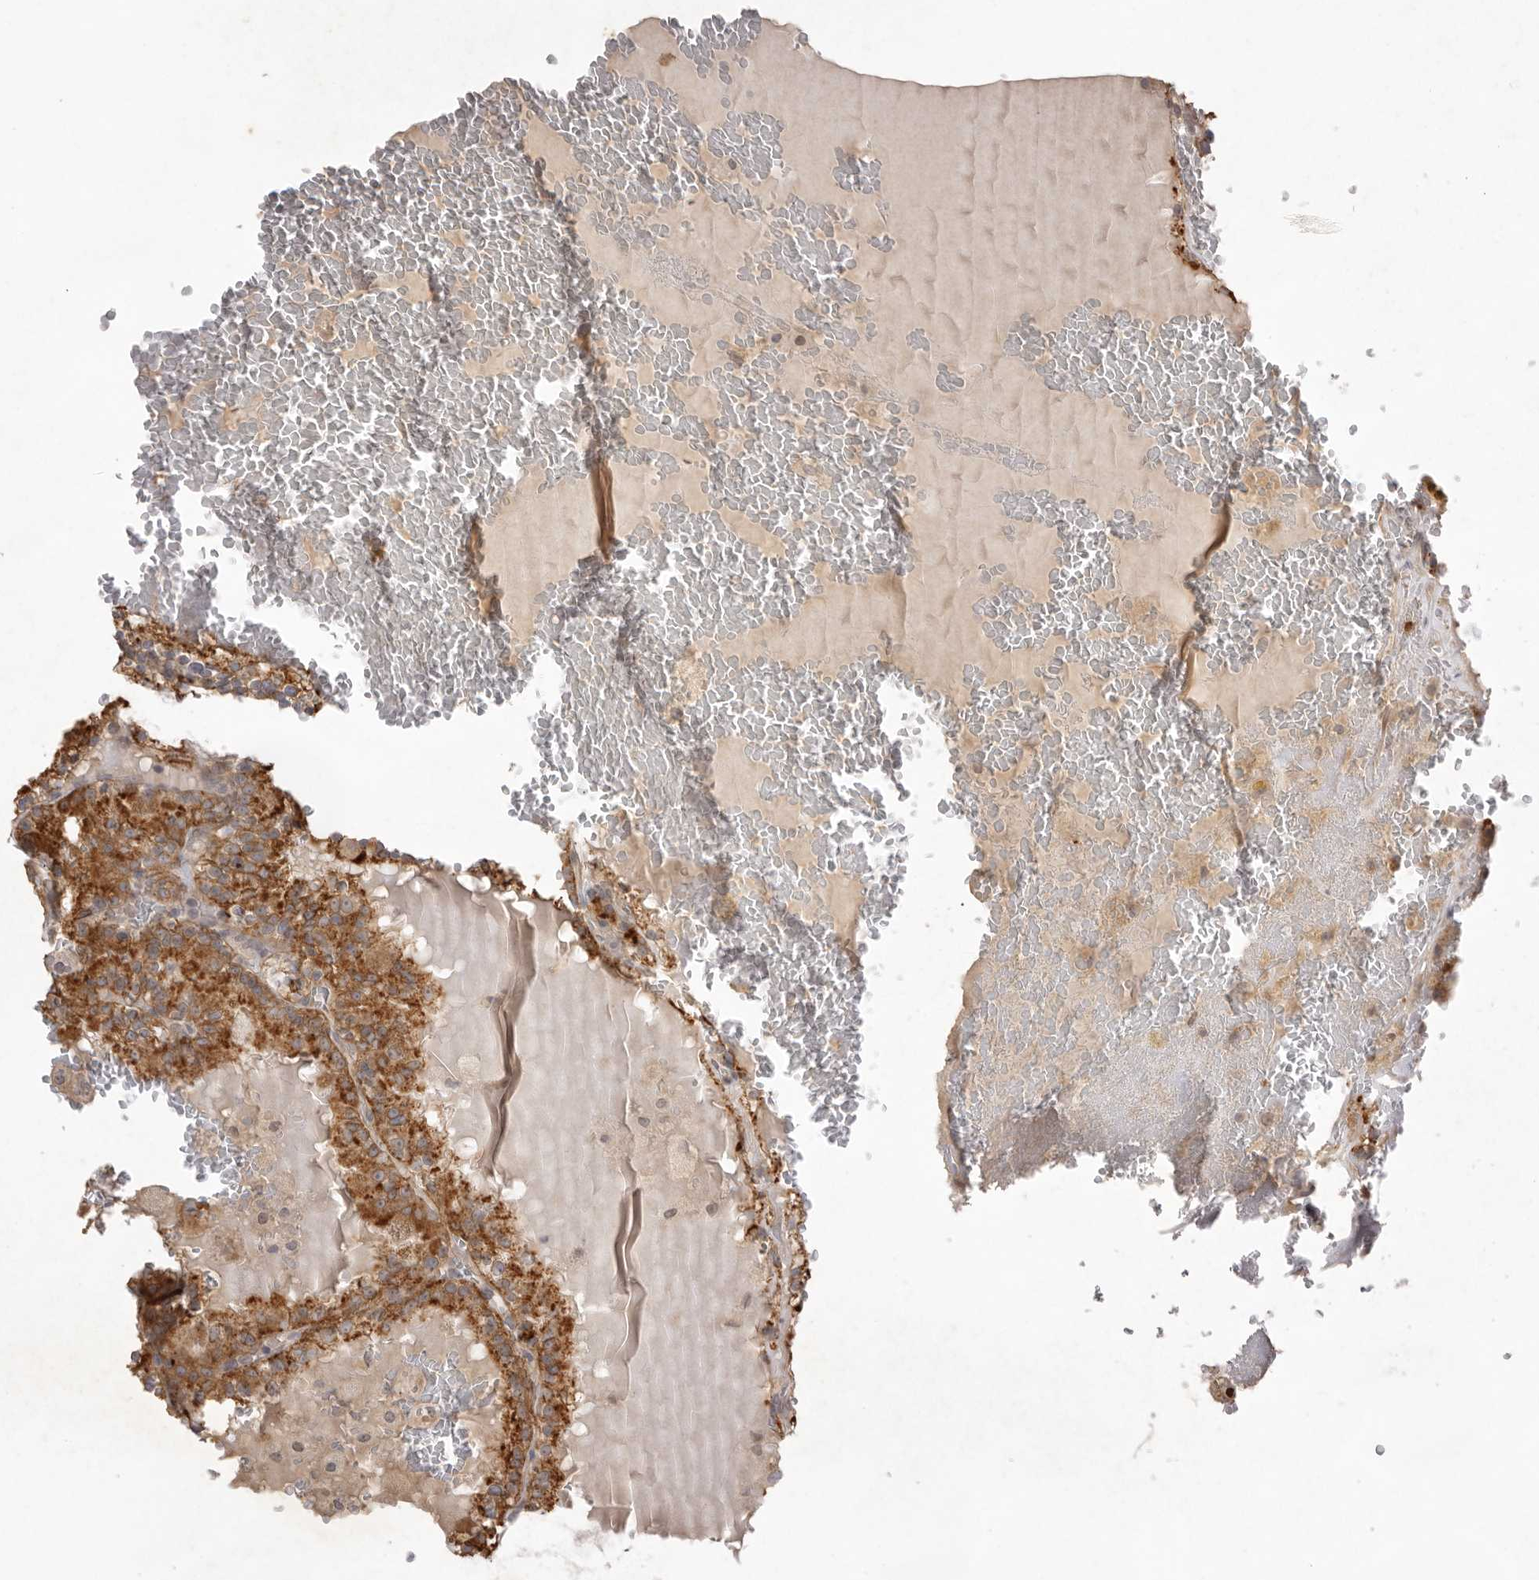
{"staining": {"intensity": "strong", "quantity": ">75%", "location": "cytoplasmic/membranous"}, "tissue": "renal cancer", "cell_type": "Tumor cells", "image_type": "cancer", "snomed": [{"axis": "morphology", "description": "Adenocarcinoma, NOS"}, {"axis": "topography", "description": "Kidney"}], "caption": "Protein analysis of renal cancer (adenocarcinoma) tissue reveals strong cytoplasmic/membranous staining in approximately >75% of tumor cells. The protein is stained brown, and the nuclei are stained in blue (DAB (3,3'-diaminobenzidine) IHC with brightfield microscopy, high magnification).", "gene": "TLR3", "patient": {"sex": "female", "age": 56}}